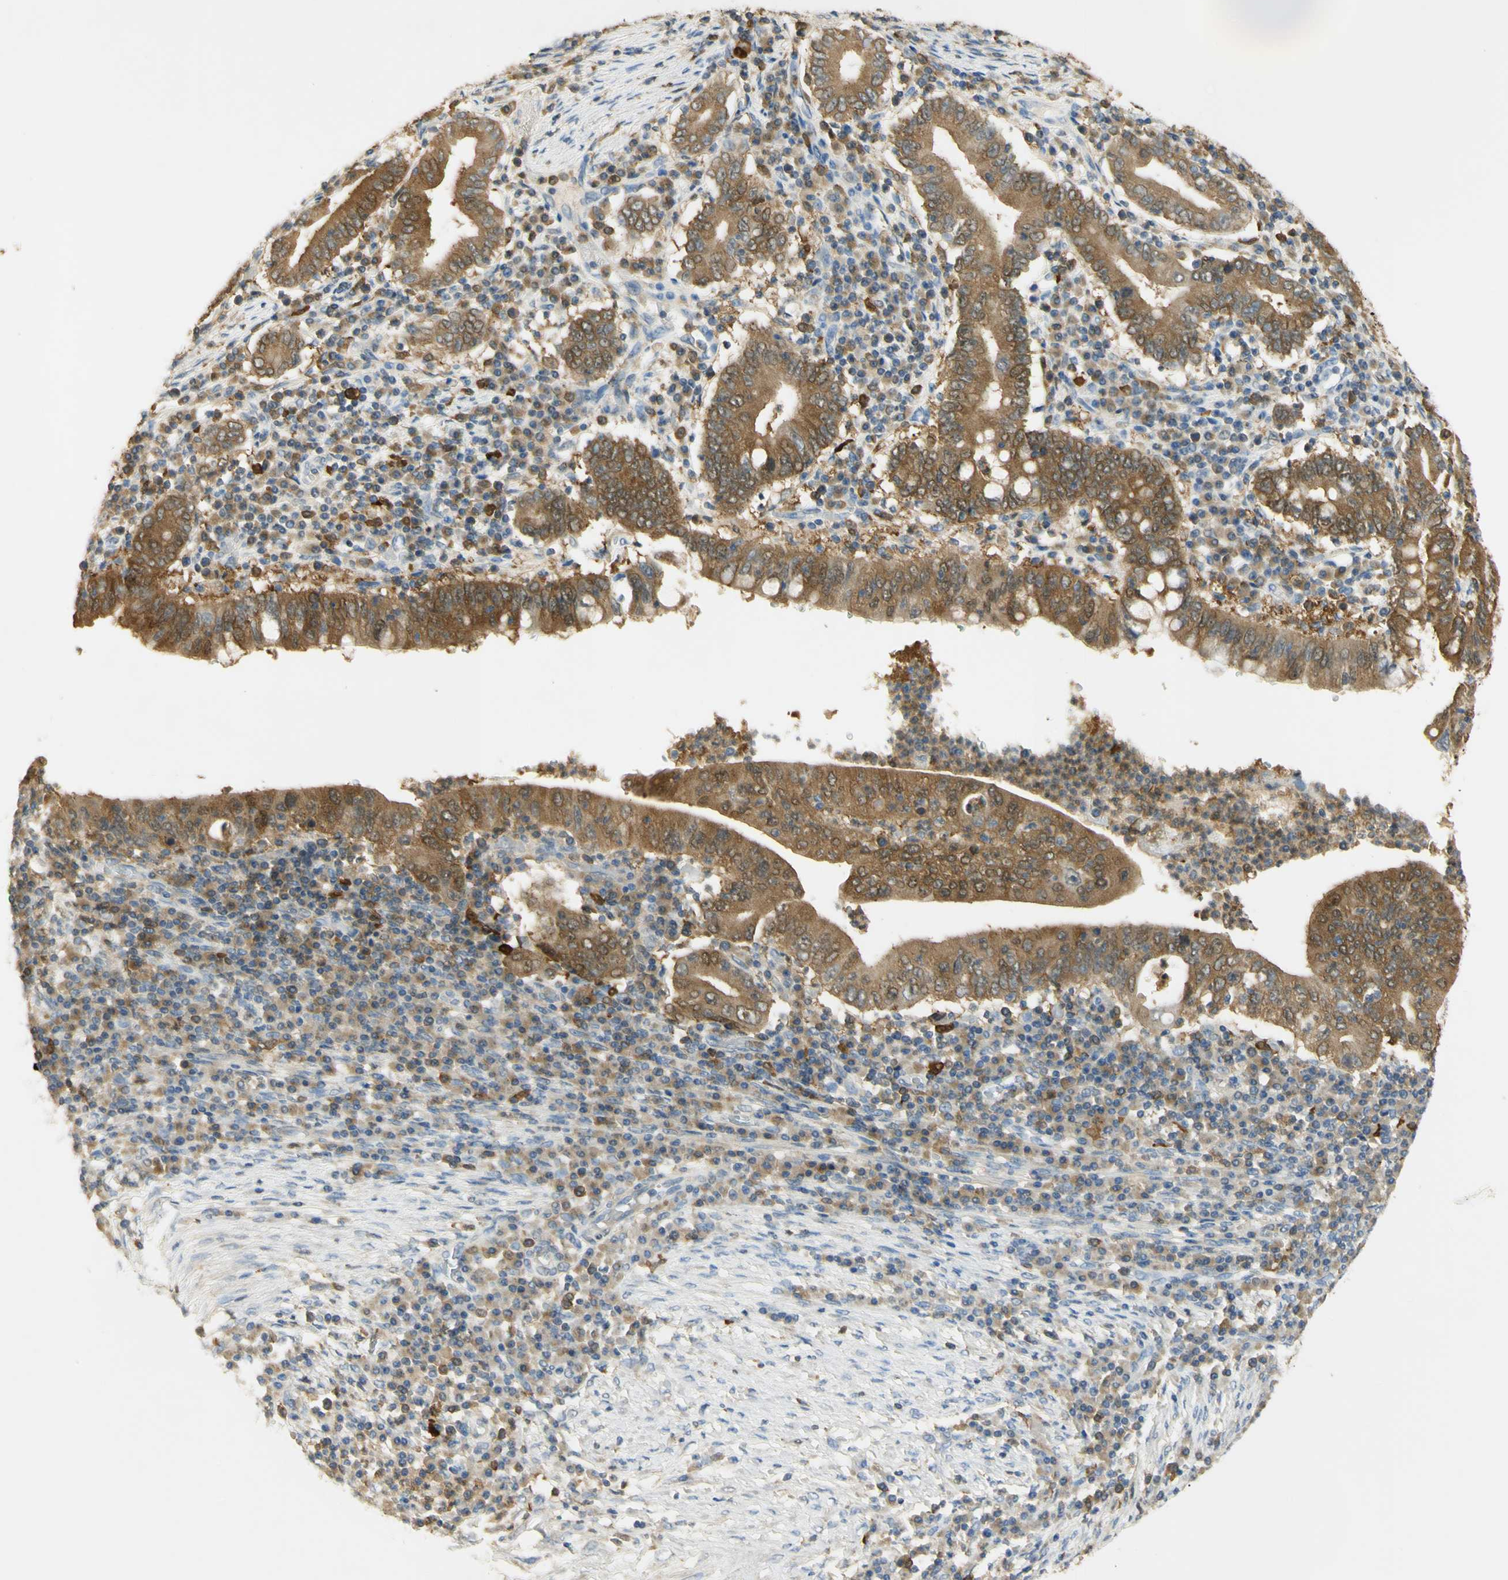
{"staining": {"intensity": "moderate", "quantity": ">75%", "location": "cytoplasmic/membranous,nuclear"}, "tissue": "stomach cancer", "cell_type": "Tumor cells", "image_type": "cancer", "snomed": [{"axis": "morphology", "description": "Normal tissue, NOS"}, {"axis": "morphology", "description": "Adenocarcinoma, NOS"}, {"axis": "topography", "description": "Esophagus"}, {"axis": "topography", "description": "Stomach, upper"}, {"axis": "topography", "description": "Peripheral nerve tissue"}], "caption": "High-magnification brightfield microscopy of stomach cancer stained with DAB (brown) and counterstained with hematoxylin (blue). tumor cells exhibit moderate cytoplasmic/membranous and nuclear expression is present in approximately>75% of cells.", "gene": "PAK1", "patient": {"sex": "male", "age": 62}}